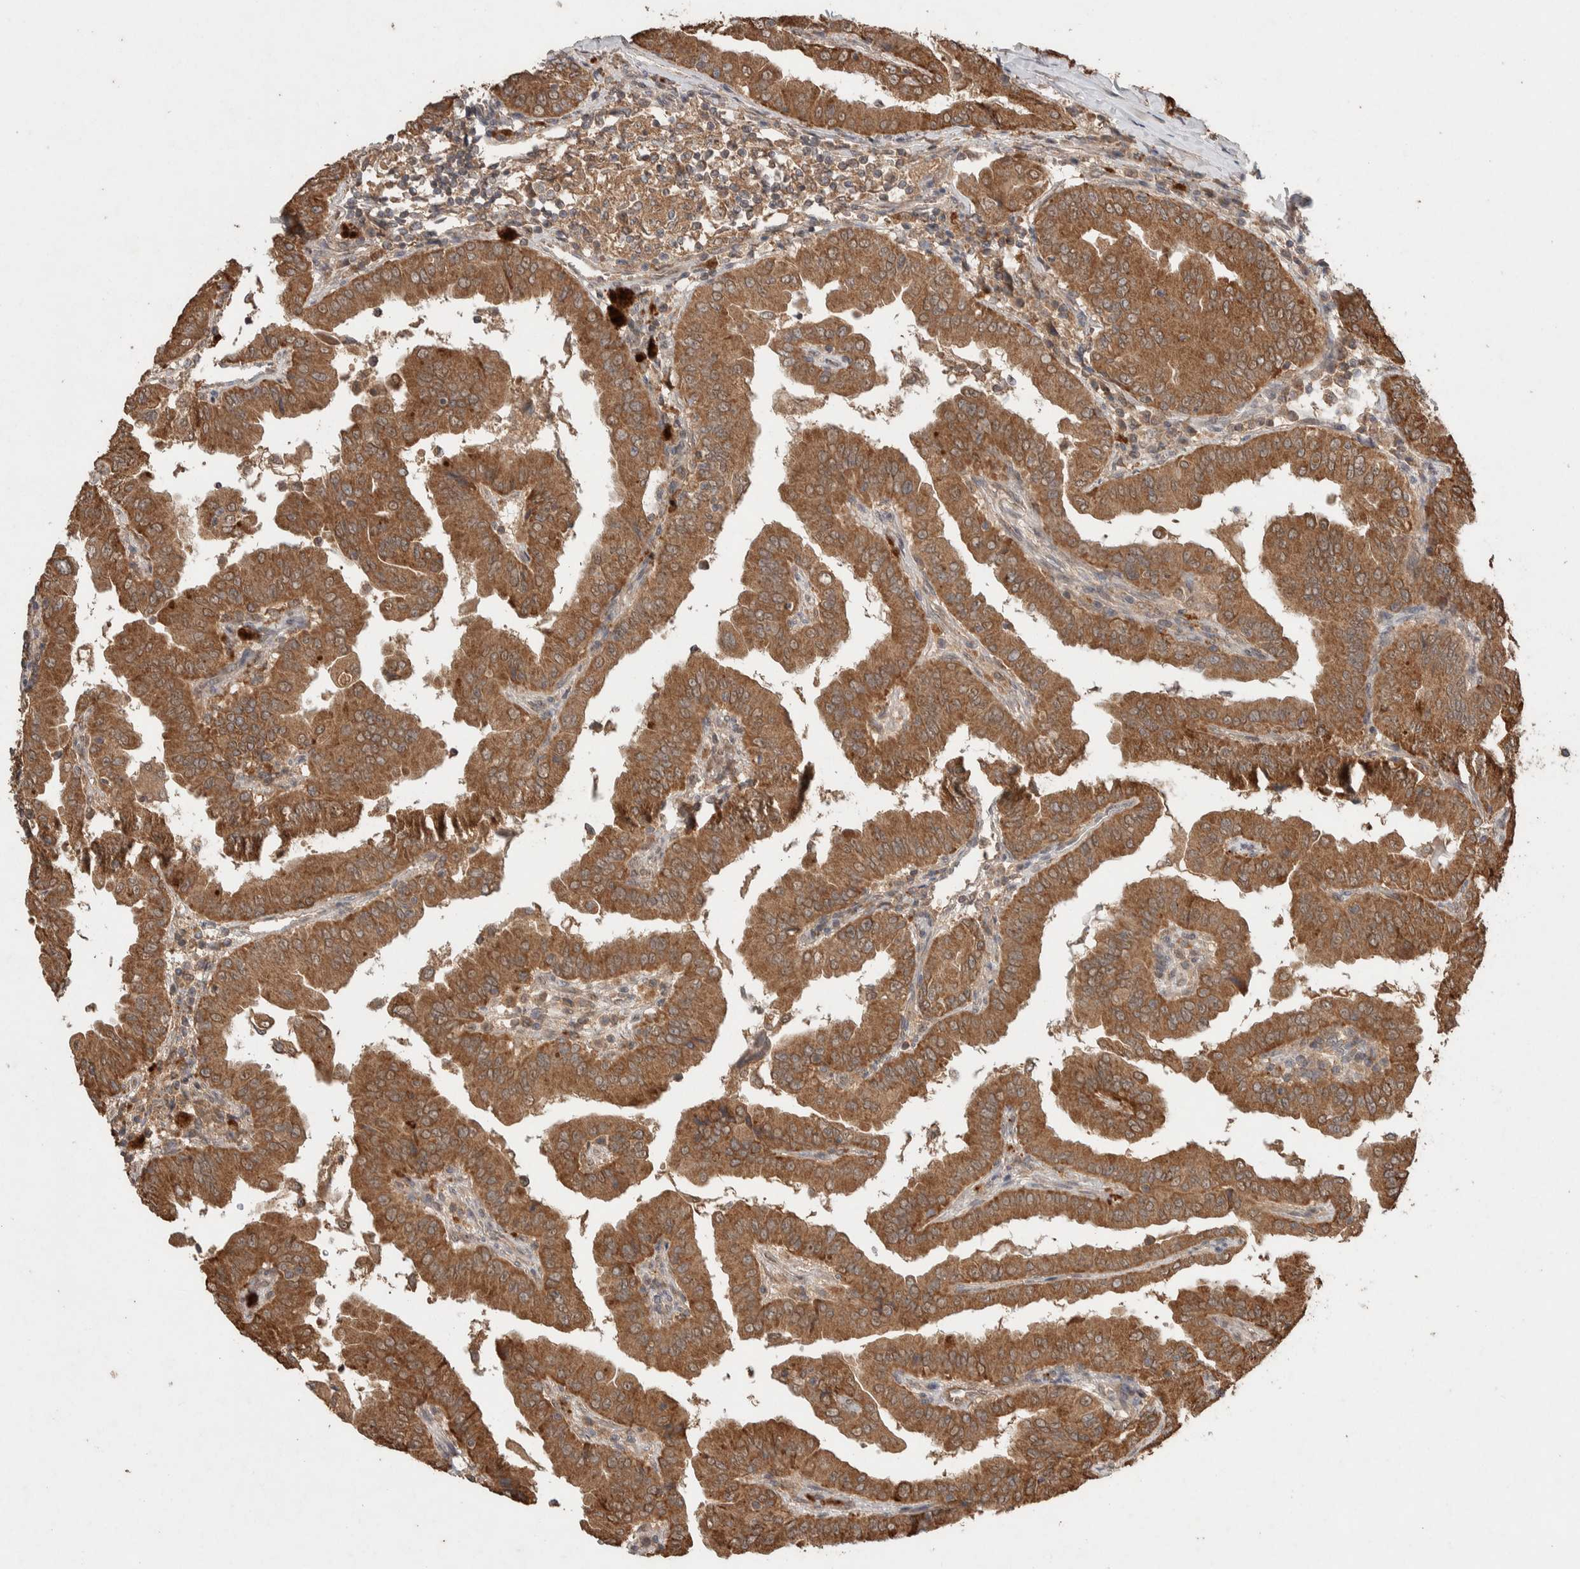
{"staining": {"intensity": "moderate", "quantity": ">75%", "location": "cytoplasmic/membranous"}, "tissue": "thyroid cancer", "cell_type": "Tumor cells", "image_type": "cancer", "snomed": [{"axis": "morphology", "description": "Papillary adenocarcinoma, NOS"}, {"axis": "topography", "description": "Thyroid gland"}], "caption": "Moderate cytoplasmic/membranous positivity is identified in approximately >75% of tumor cells in thyroid papillary adenocarcinoma. The staining is performed using DAB (3,3'-diaminobenzidine) brown chromogen to label protein expression. The nuclei are counter-stained blue using hematoxylin.", "gene": "KCNJ5", "patient": {"sex": "male", "age": 33}}